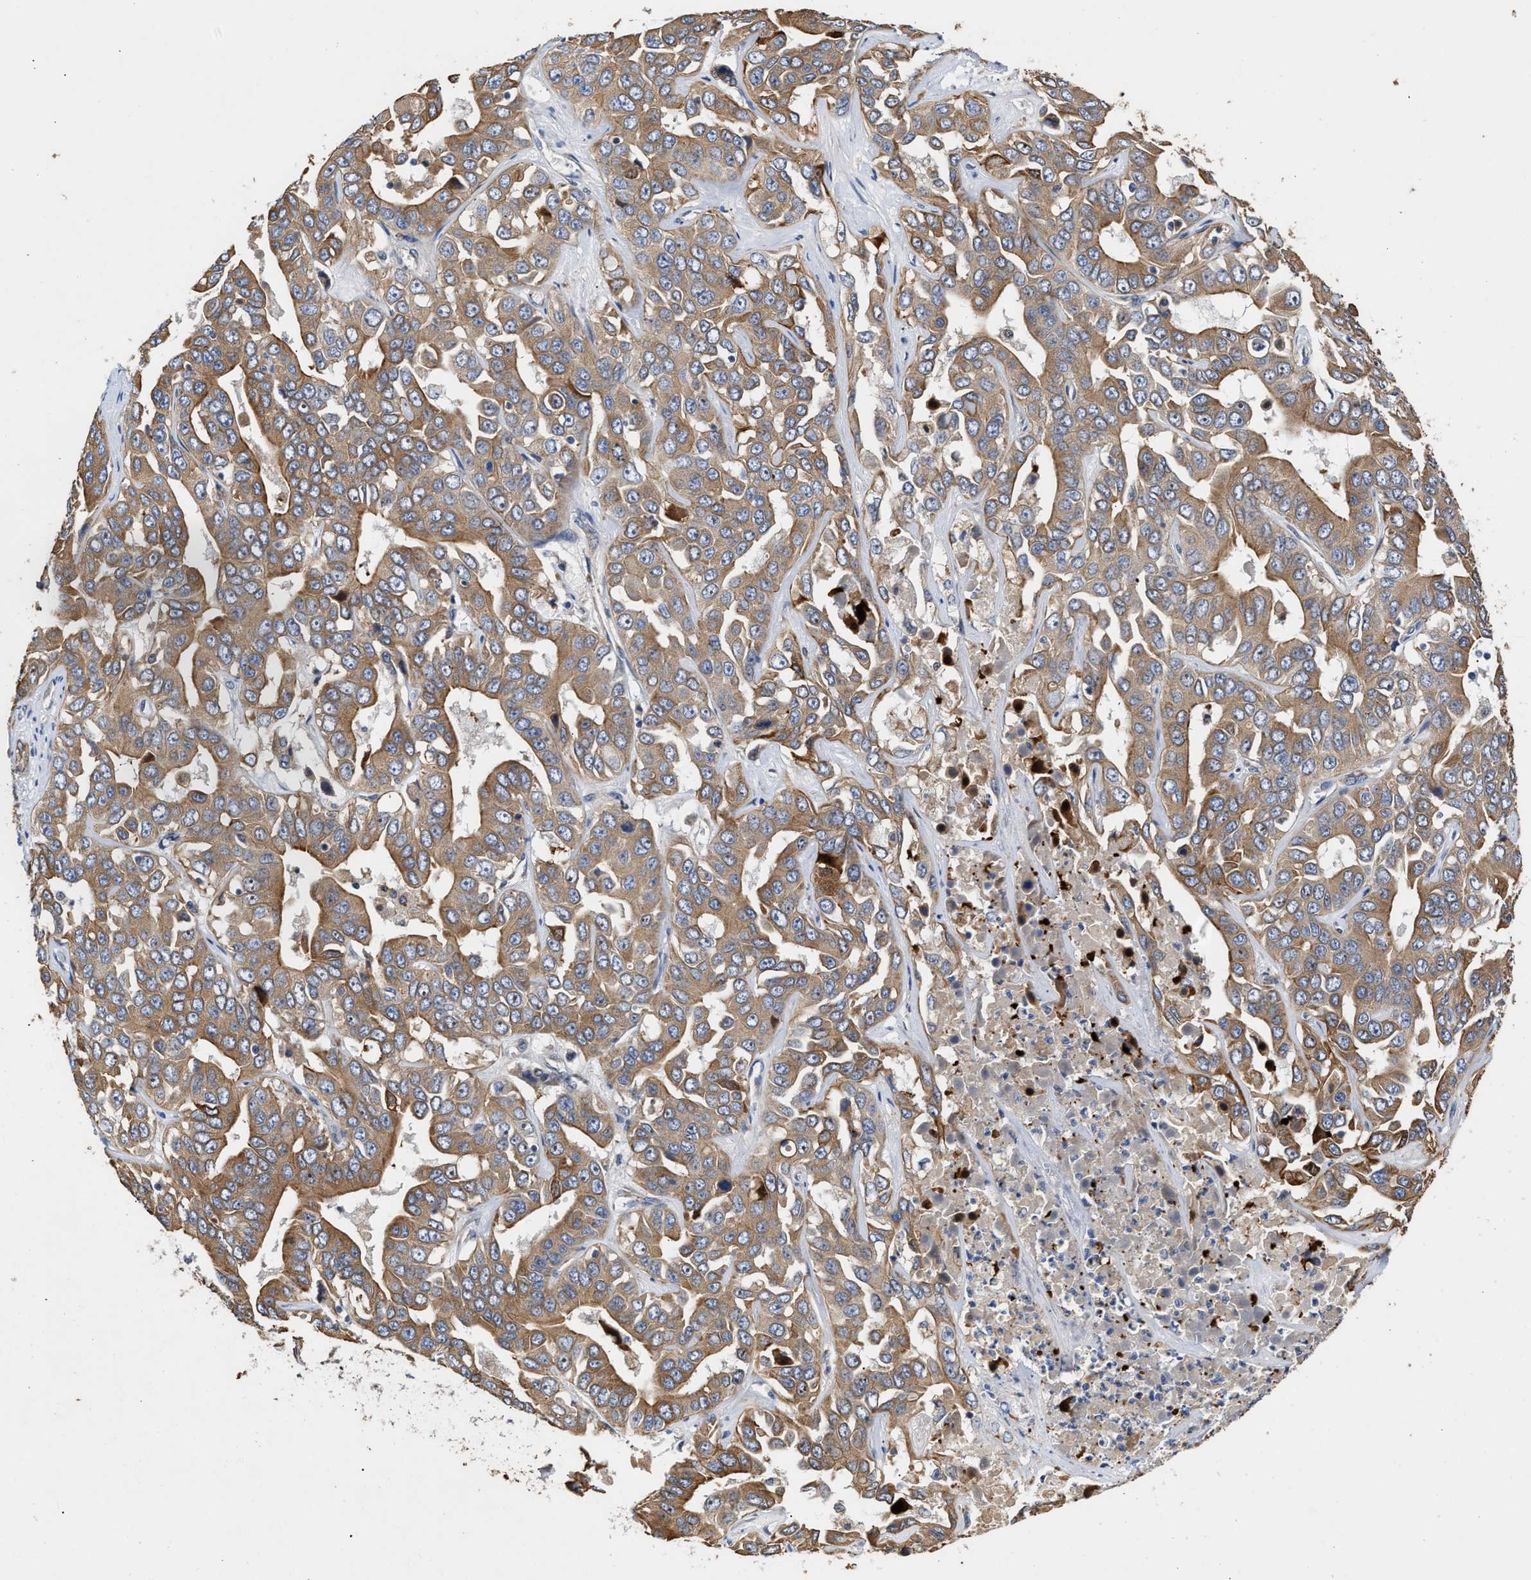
{"staining": {"intensity": "moderate", "quantity": ">75%", "location": "cytoplasmic/membranous"}, "tissue": "liver cancer", "cell_type": "Tumor cells", "image_type": "cancer", "snomed": [{"axis": "morphology", "description": "Cholangiocarcinoma"}, {"axis": "topography", "description": "Liver"}], "caption": "The histopathology image displays a brown stain indicating the presence of a protein in the cytoplasmic/membranous of tumor cells in liver cancer.", "gene": "CCDC146", "patient": {"sex": "female", "age": 52}}